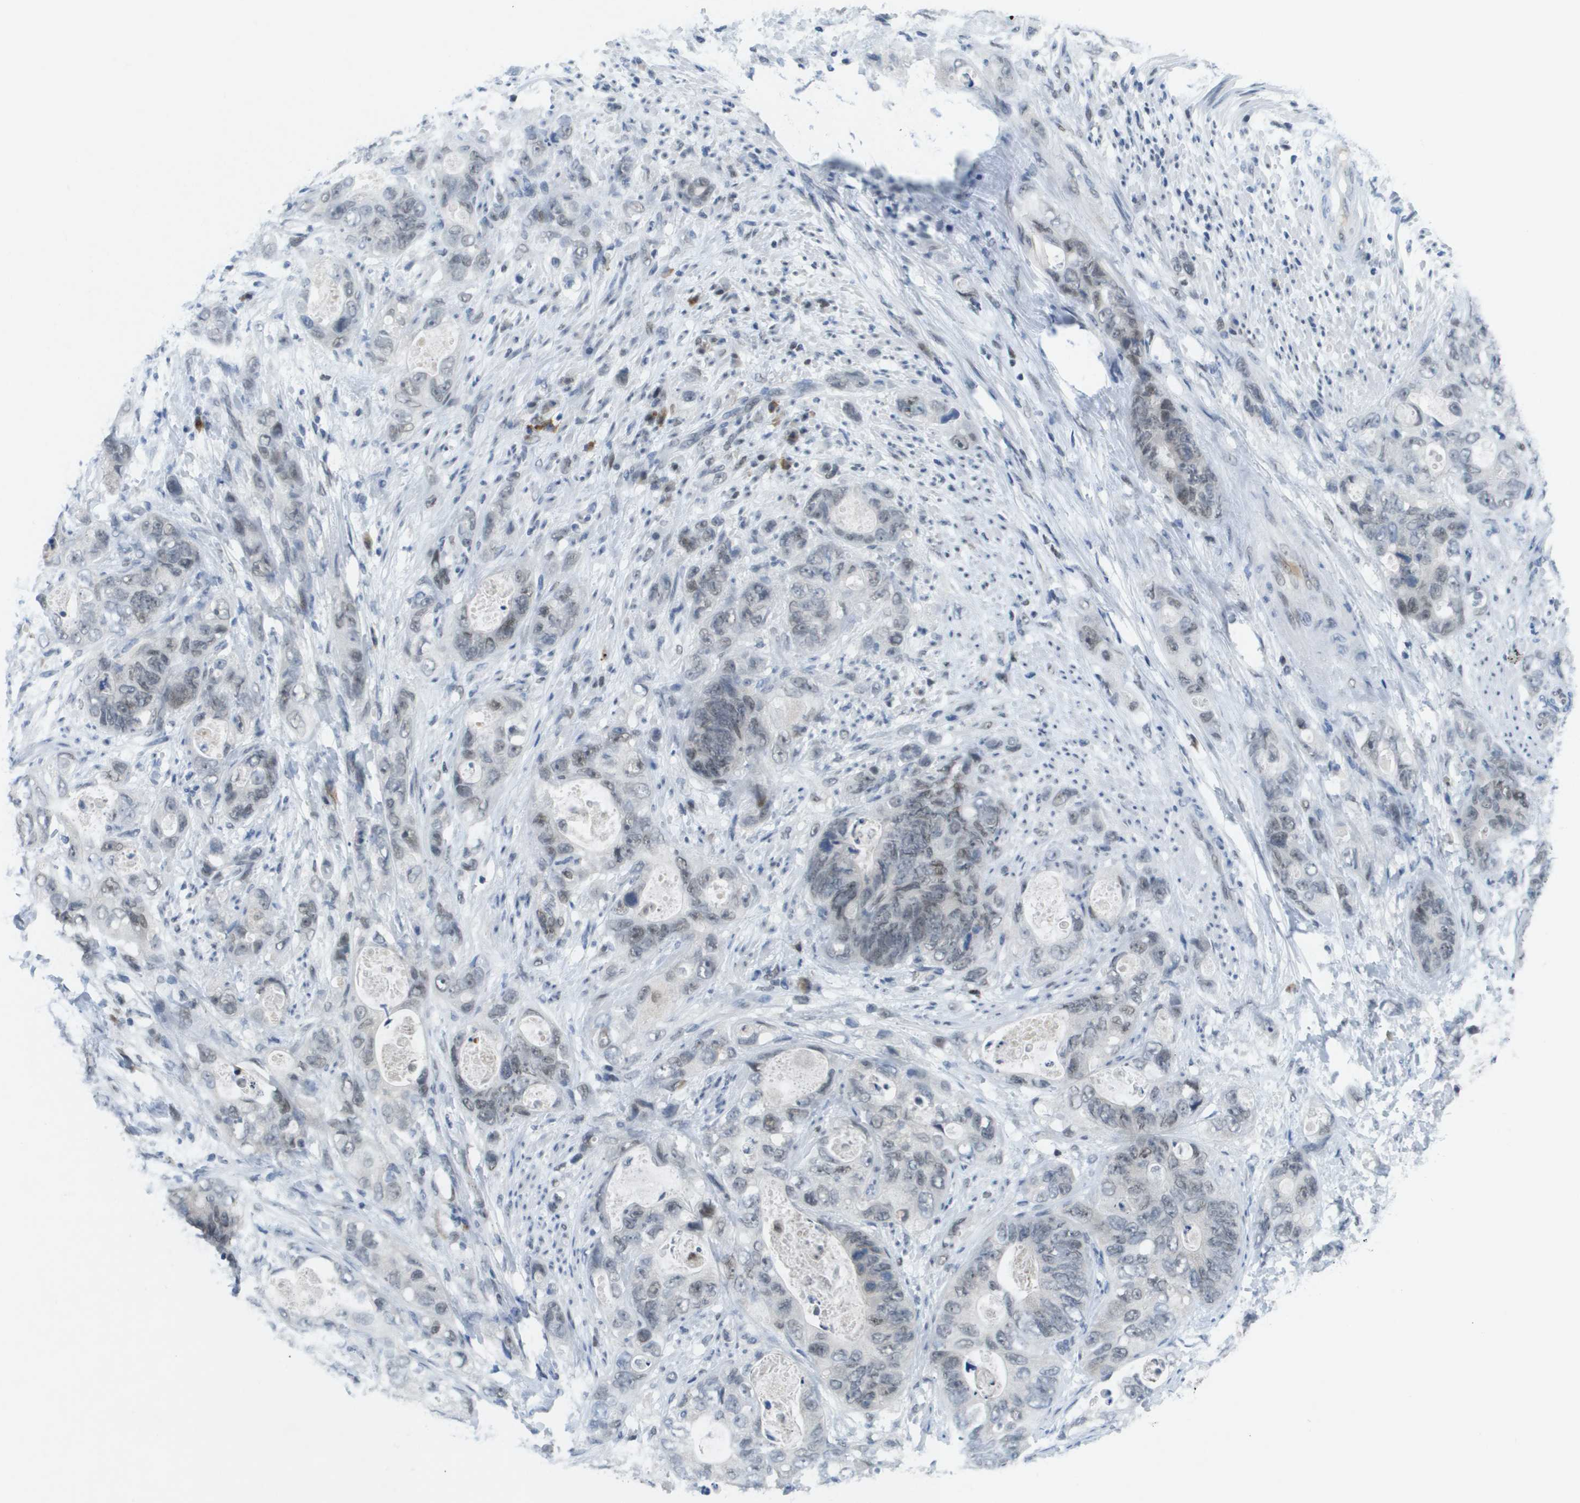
{"staining": {"intensity": "weak", "quantity": "<25%", "location": "nuclear"}, "tissue": "stomach cancer", "cell_type": "Tumor cells", "image_type": "cancer", "snomed": [{"axis": "morphology", "description": "Adenocarcinoma, NOS"}, {"axis": "topography", "description": "Stomach"}], "caption": "Stomach cancer (adenocarcinoma) was stained to show a protein in brown. There is no significant positivity in tumor cells.", "gene": "TP53RK", "patient": {"sex": "female", "age": 89}}